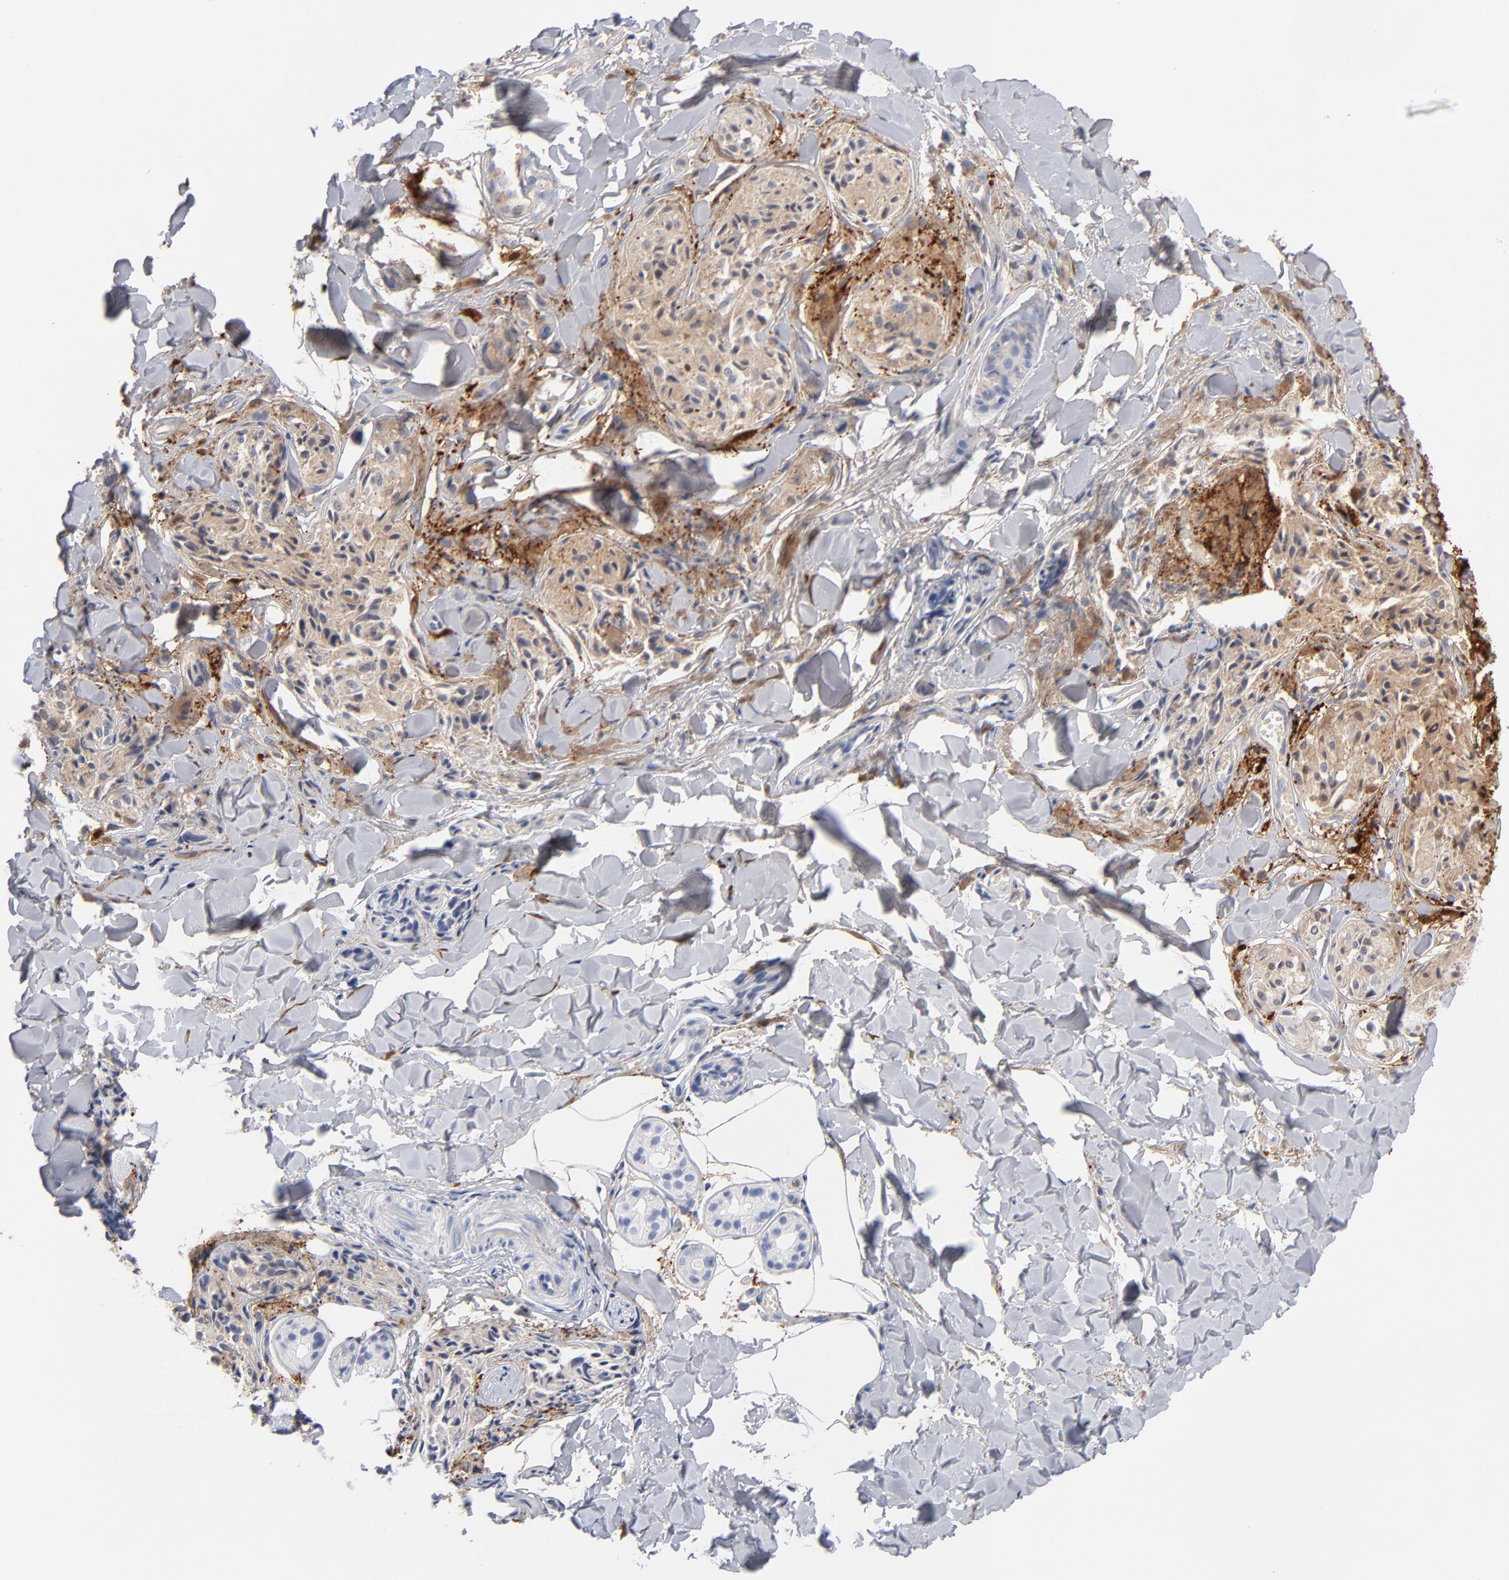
{"staining": {"intensity": "negative", "quantity": "none", "location": "none"}, "tissue": "melanoma", "cell_type": "Tumor cells", "image_type": "cancer", "snomed": [{"axis": "morphology", "description": "Malignant melanoma, Metastatic site"}, {"axis": "topography", "description": "Skin"}], "caption": "An image of human melanoma is negative for staining in tumor cells.", "gene": "IFIT2", "patient": {"sex": "female", "age": 66}}